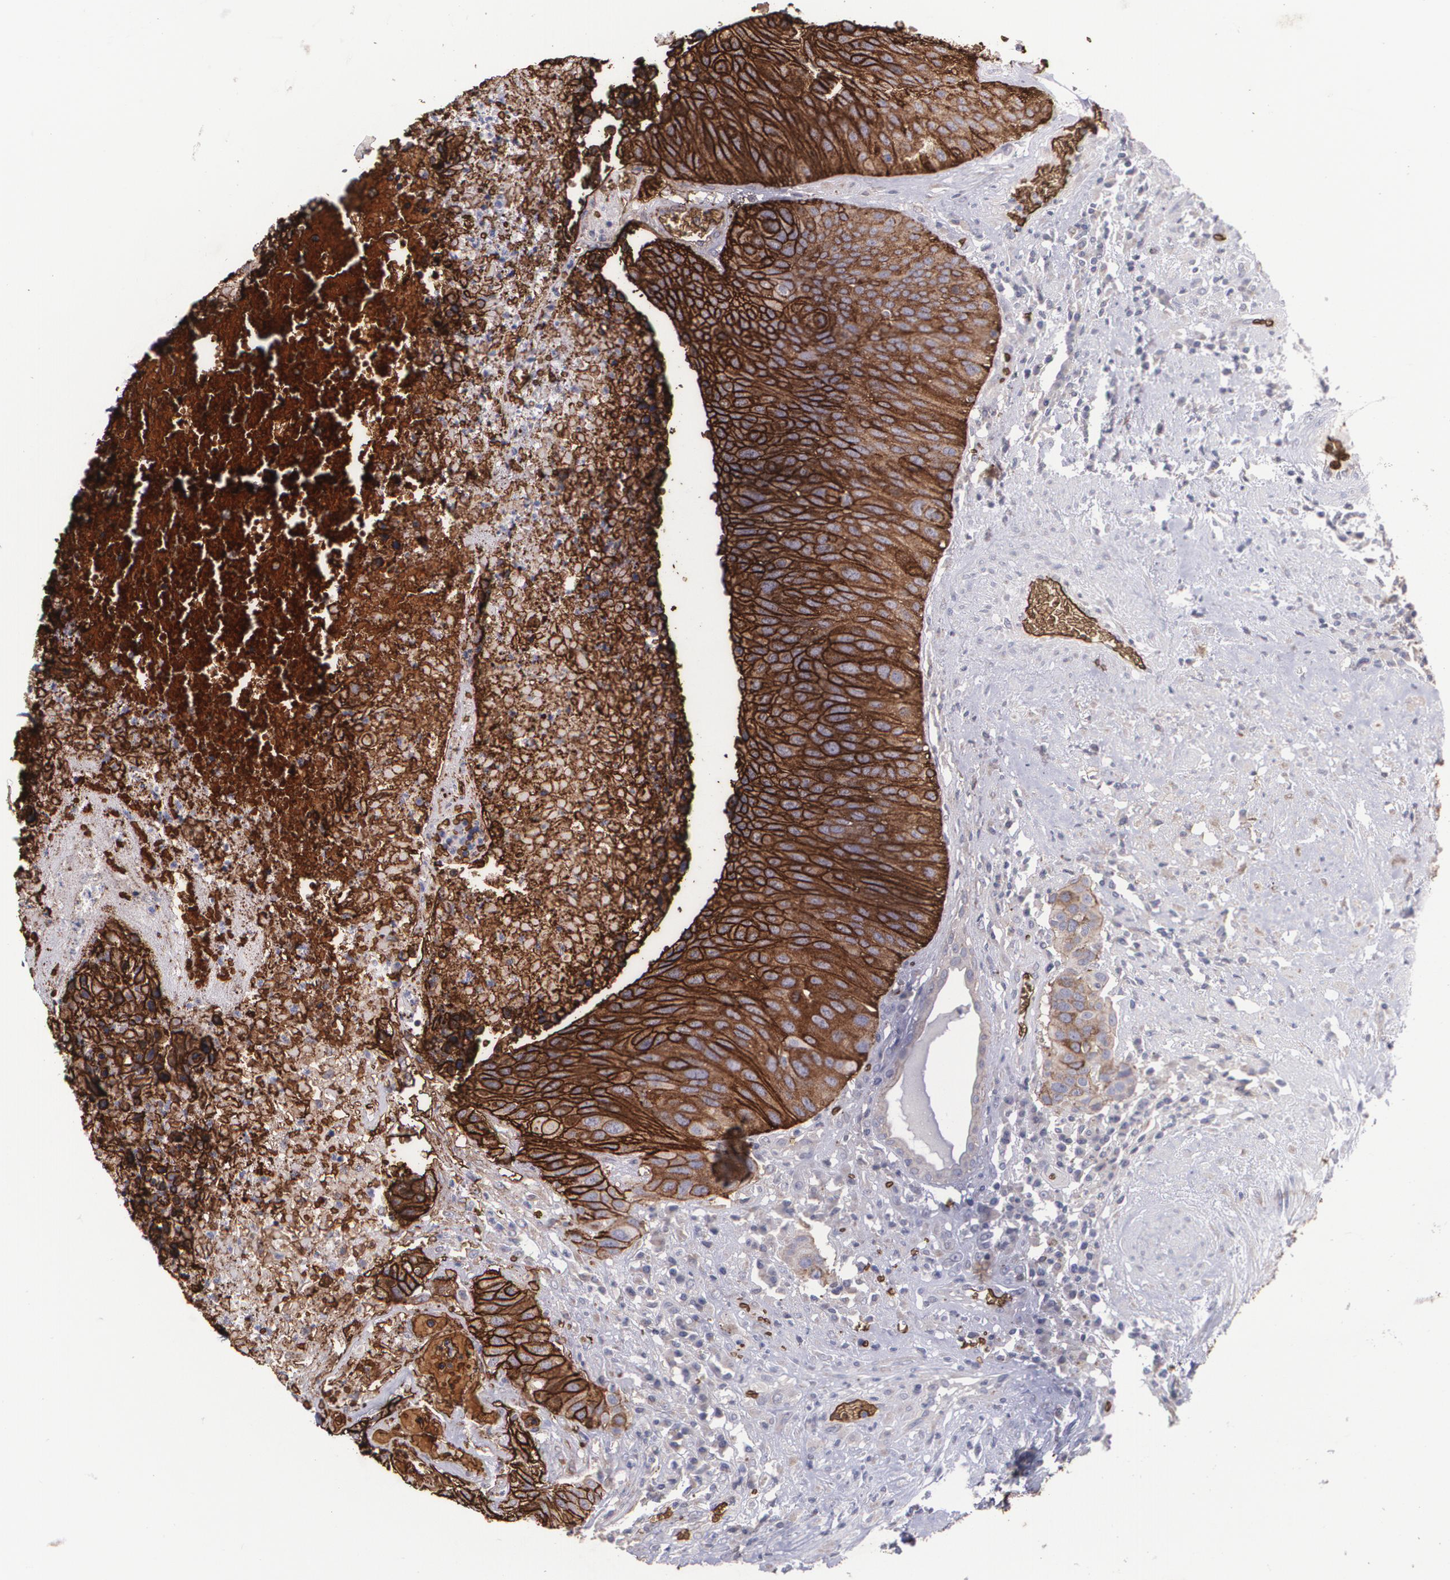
{"staining": {"intensity": "strong", "quantity": ">75%", "location": "cytoplasmic/membranous"}, "tissue": "urothelial cancer", "cell_type": "Tumor cells", "image_type": "cancer", "snomed": [{"axis": "morphology", "description": "Urothelial carcinoma, High grade"}, {"axis": "topography", "description": "Urinary bladder"}], "caption": "Urothelial cancer tissue demonstrates strong cytoplasmic/membranous expression in about >75% of tumor cells", "gene": "SLC2A1", "patient": {"sex": "male", "age": 66}}